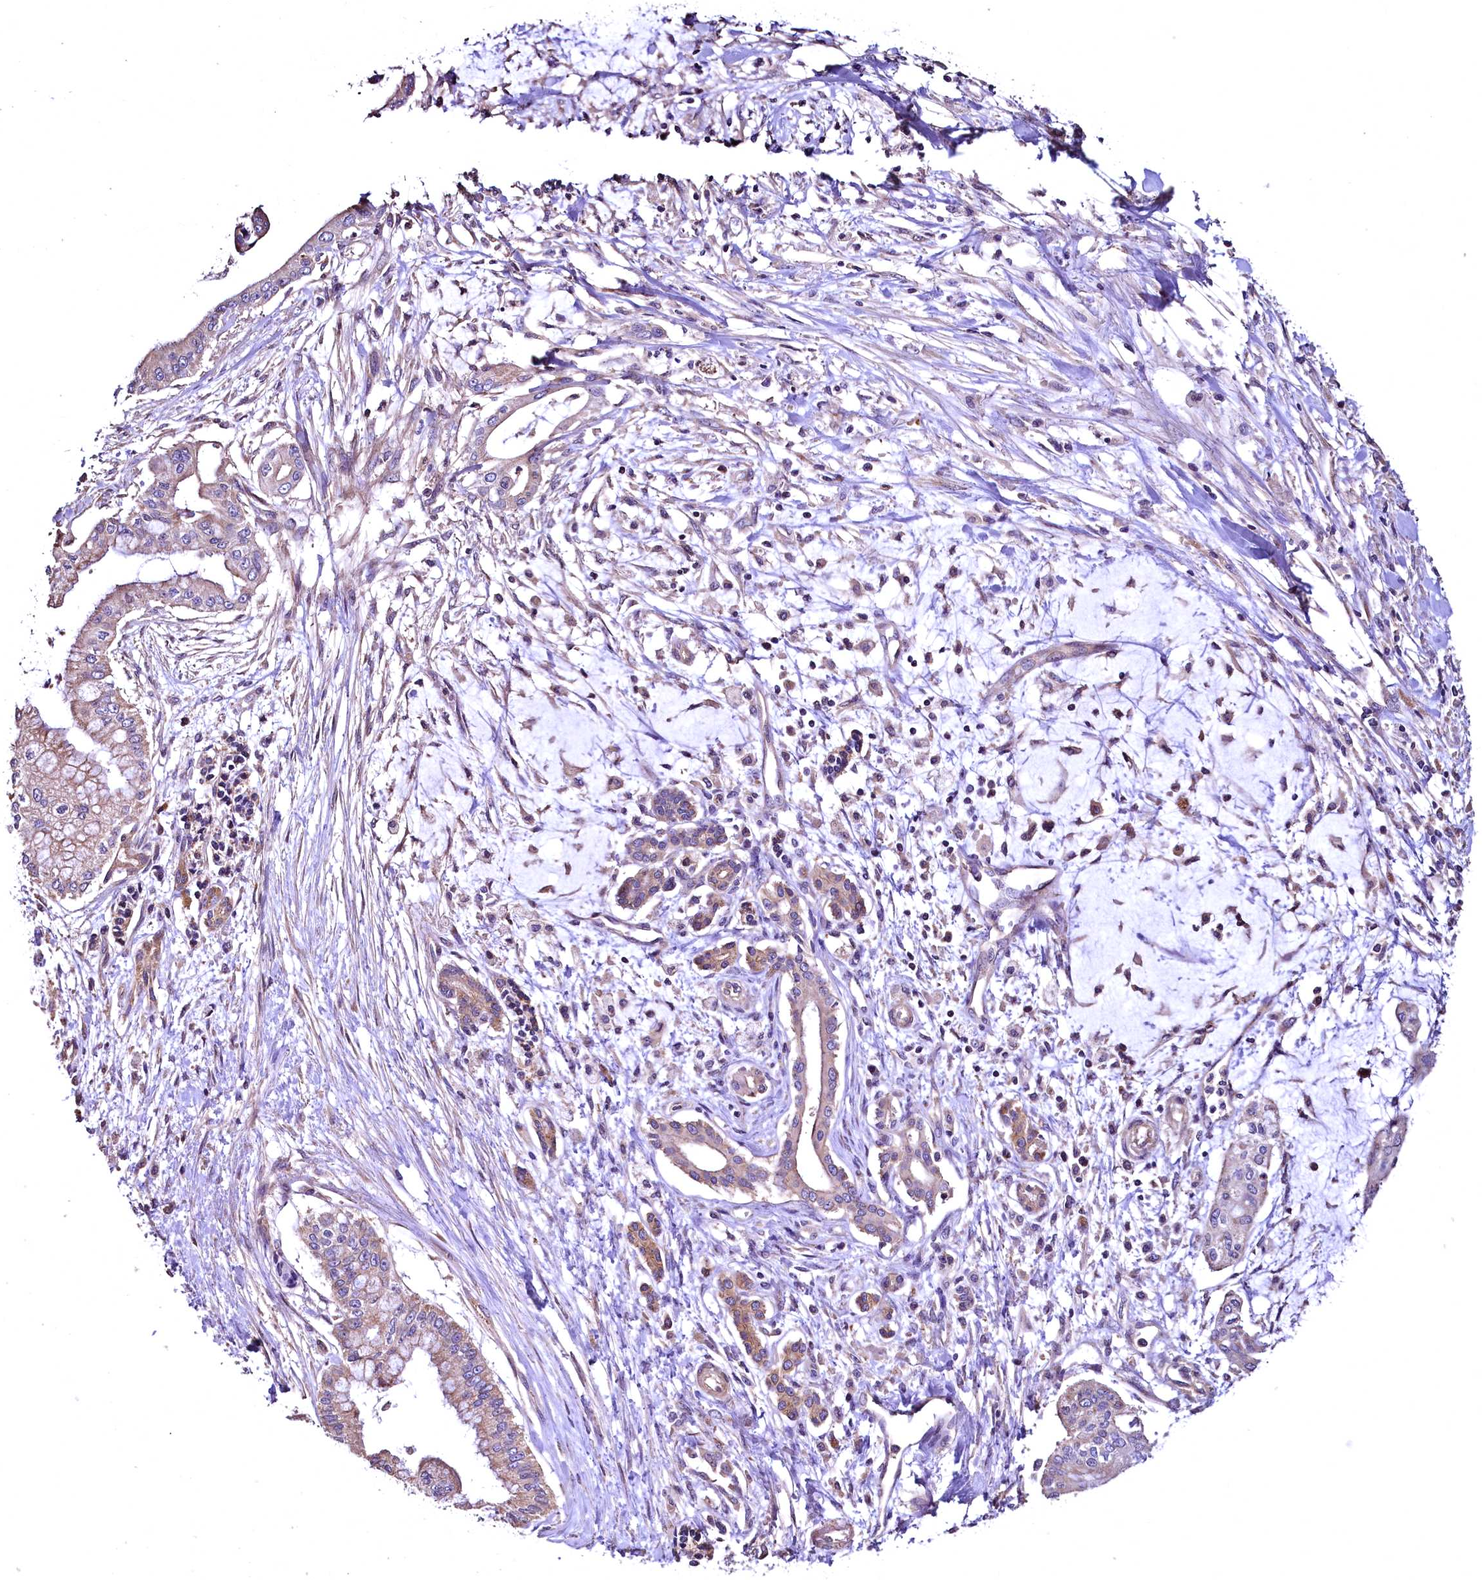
{"staining": {"intensity": "moderate", "quantity": ">75%", "location": "cytoplasmic/membranous"}, "tissue": "pancreatic cancer", "cell_type": "Tumor cells", "image_type": "cancer", "snomed": [{"axis": "morphology", "description": "Adenocarcinoma, NOS"}, {"axis": "topography", "description": "Pancreas"}], "caption": "Brown immunohistochemical staining in pancreatic cancer exhibits moderate cytoplasmic/membranous expression in about >75% of tumor cells.", "gene": "TBCEL", "patient": {"sex": "male", "age": 46}}